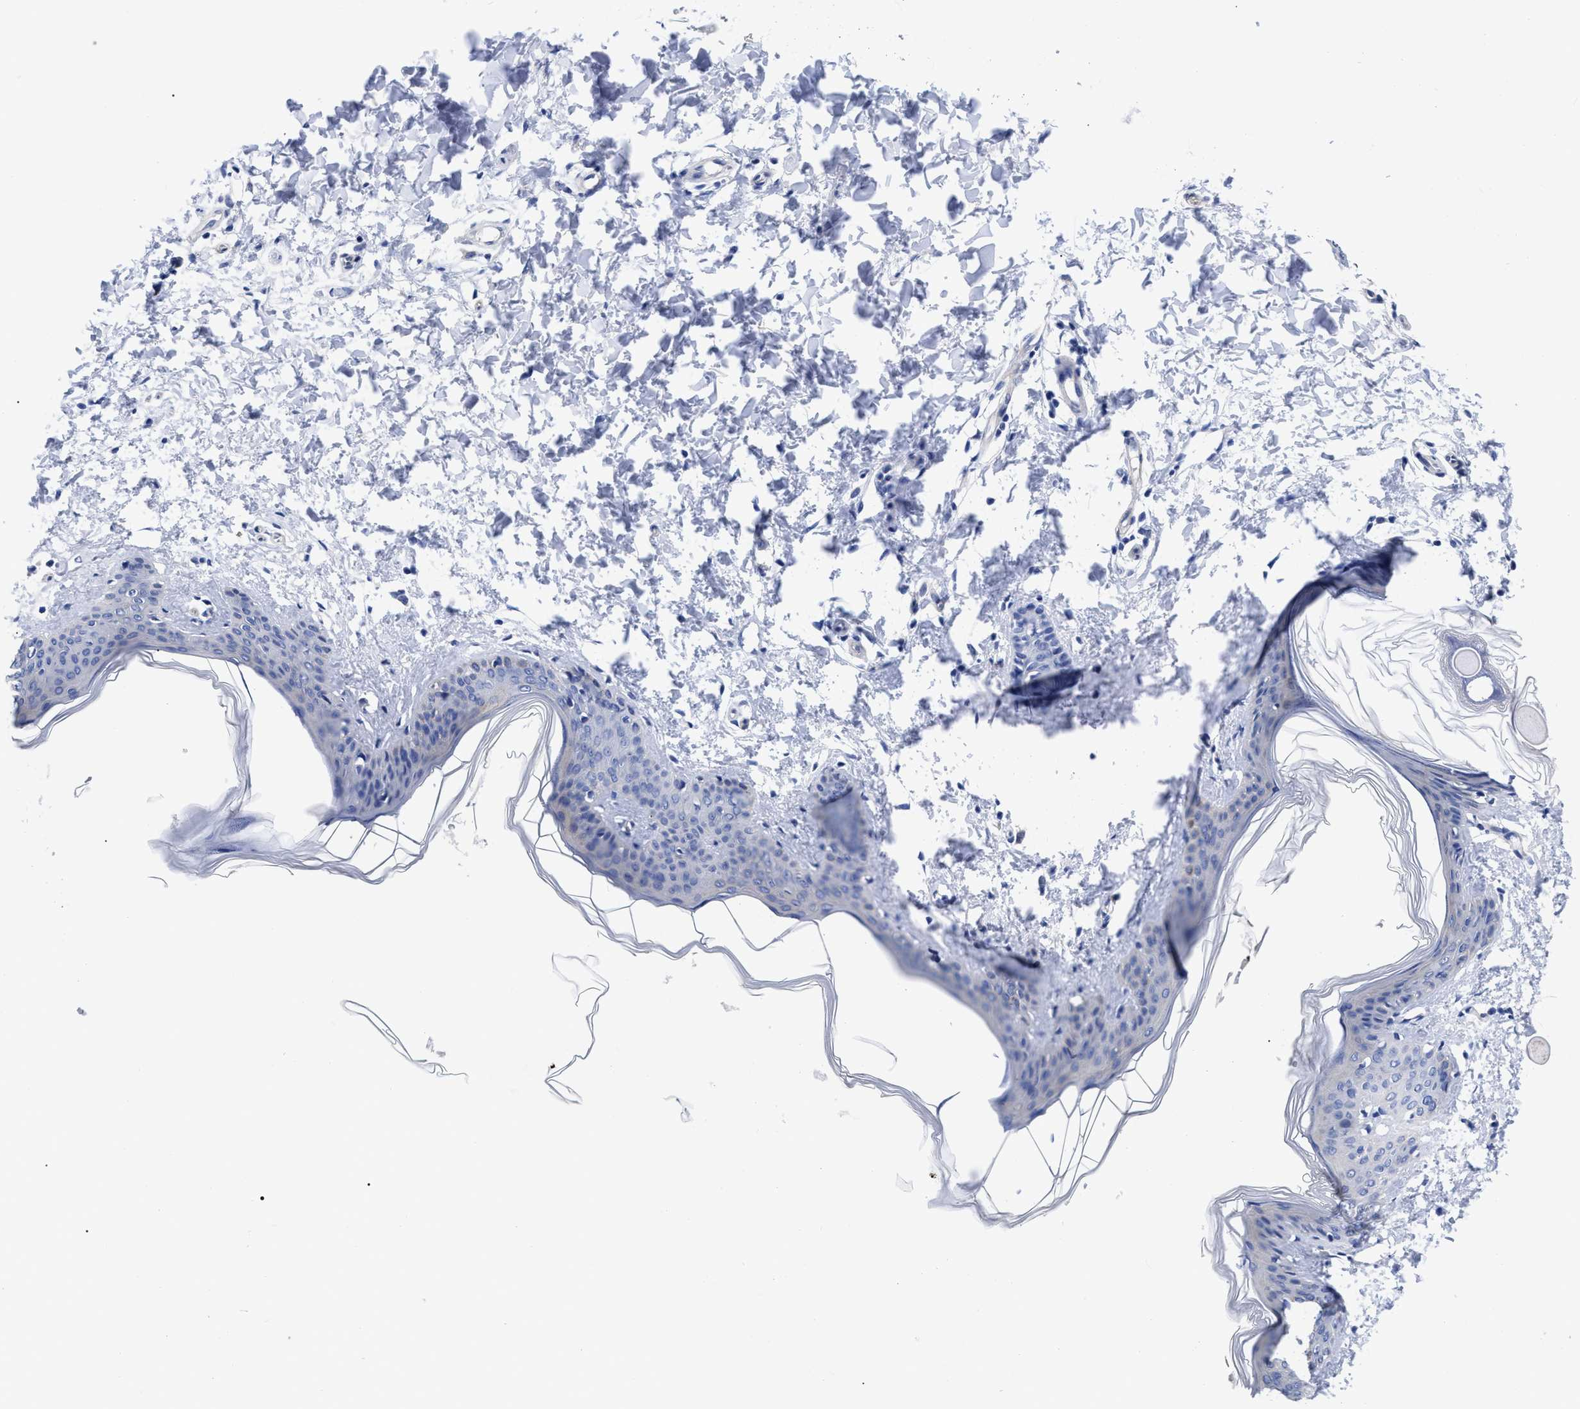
{"staining": {"intensity": "negative", "quantity": "none", "location": "none"}, "tissue": "skin", "cell_type": "Fibroblasts", "image_type": "normal", "snomed": [{"axis": "morphology", "description": "Normal tissue, NOS"}, {"axis": "topography", "description": "Skin"}], "caption": "Immunohistochemistry (IHC) of unremarkable human skin reveals no staining in fibroblasts.", "gene": "IRAG2", "patient": {"sex": "female", "age": 17}}